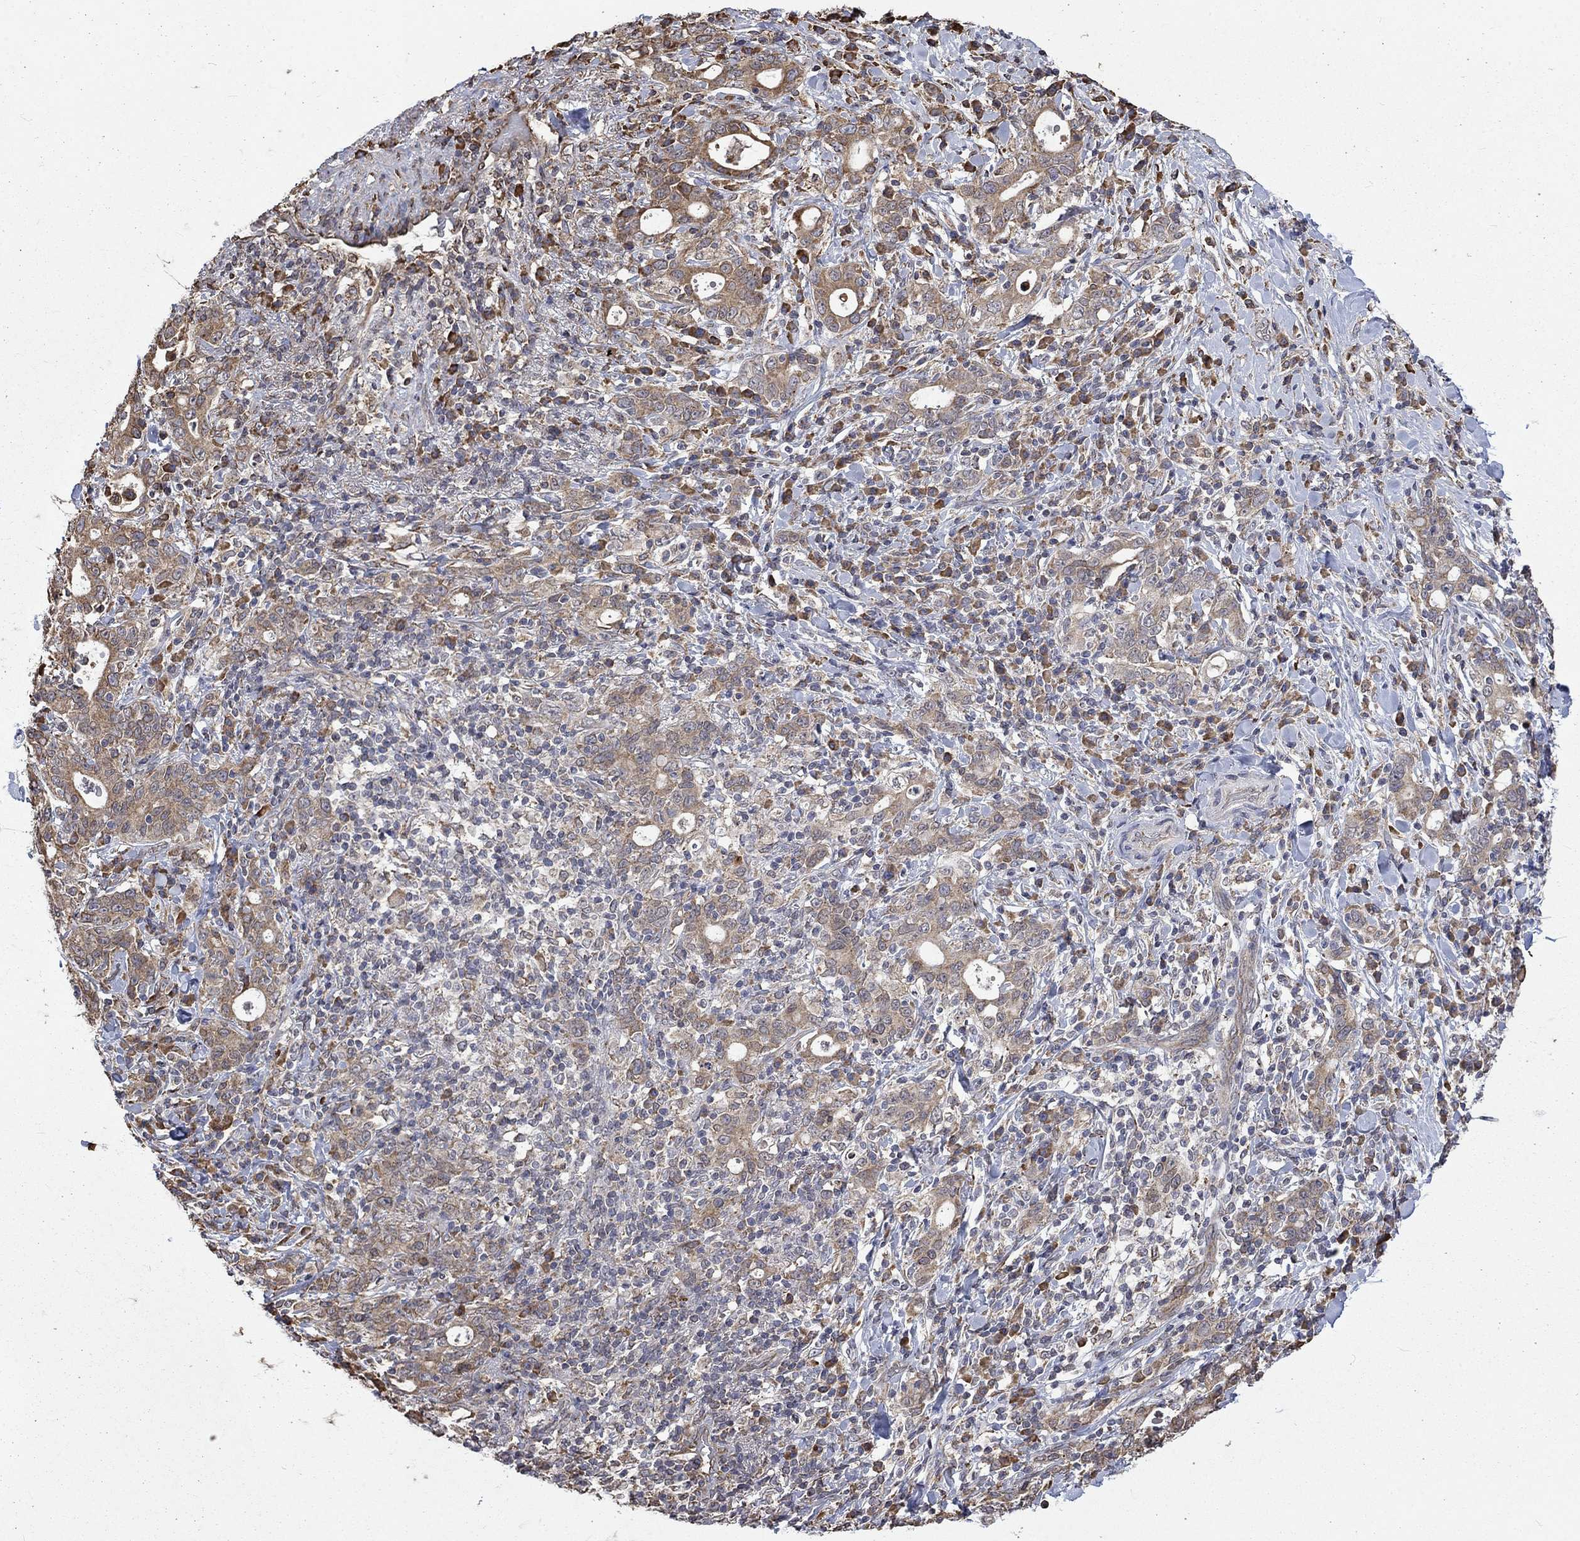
{"staining": {"intensity": "weak", "quantity": ">75%", "location": "cytoplasmic/membranous"}, "tissue": "stomach cancer", "cell_type": "Tumor cells", "image_type": "cancer", "snomed": [{"axis": "morphology", "description": "Adenocarcinoma, NOS"}, {"axis": "topography", "description": "Stomach"}], "caption": "Weak cytoplasmic/membranous staining is seen in approximately >75% of tumor cells in adenocarcinoma (stomach). (DAB (3,3'-diaminobenzidine) = brown stain, brightfield microscopy at high magnification).", "gene": "ESRRA", "patient": {"sex": "male", "age": 79}}